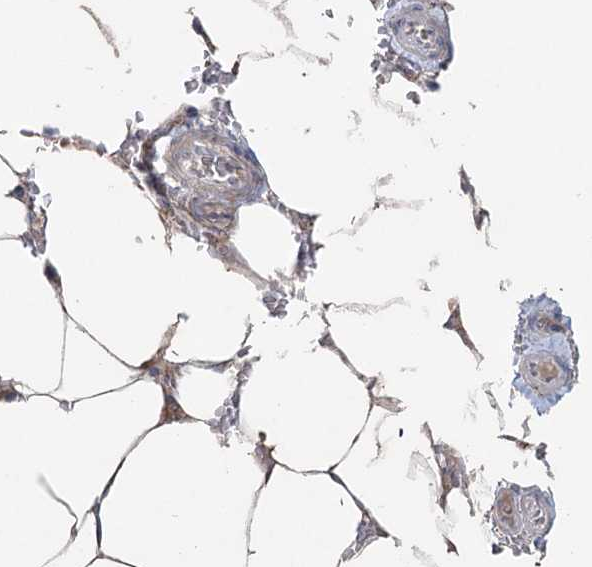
{"staining": {"intensity": "moderate", "quantity": "<25%", "location": "cytoplasmic/membranous"}, "tissue": "bone marrow", "cell_type": "Hematopoietic cells", "image_type": "normal", "snomed": [{"axis": "morphology", "description": "Normal tissue, NOS"}, {"axis": "topography", "description": "Bone marrow"}], "caption": "Immunohistochemistry of normal bone marrow exhibits low levels of moderate cytoplasmic/membranous expression in approximately <25% of hematopoietic cells.", "gene": "MAP3K13", "patient": {"sex": "male", "age": 70}}